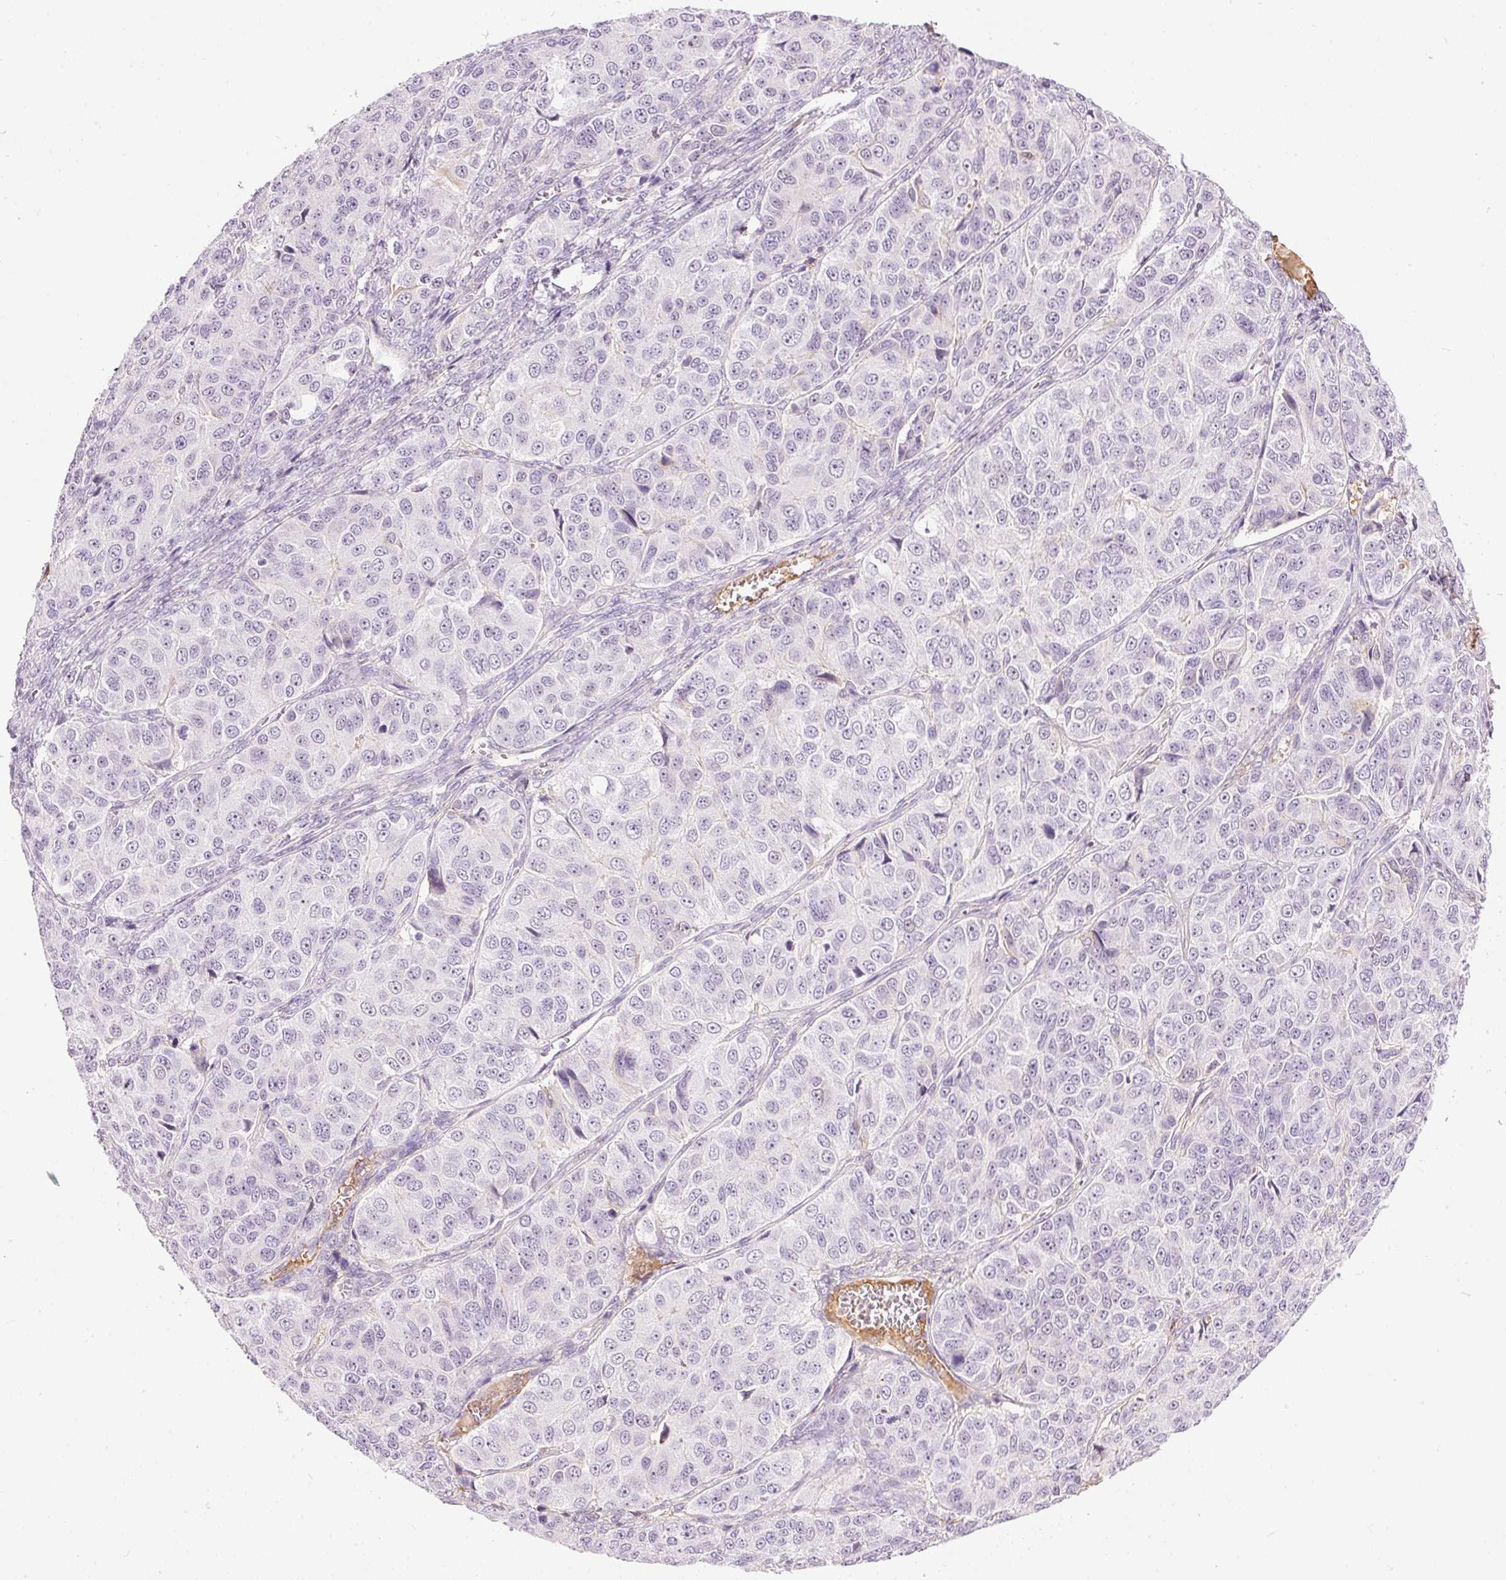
{"staining": {"intensity": "negative", "quantity": "none", "location": "none"}, "tissue": "ovarian cancer", "cell_type": "Tumor cells", "image_type": "cancer", "snomed": [{"axis": "morphology", "description": "Carcinoma, endometroid"}, {"axis": "topography", "description": "Ovary"}], "caption": "A high-resolution photomicrograph shows immunohistochemistry staining of ovarian cancer, which demonstrates no significant positivity in tumor cells.", "gene": "PRPF38B", "patient": {"sex": "female", "age": 51}}